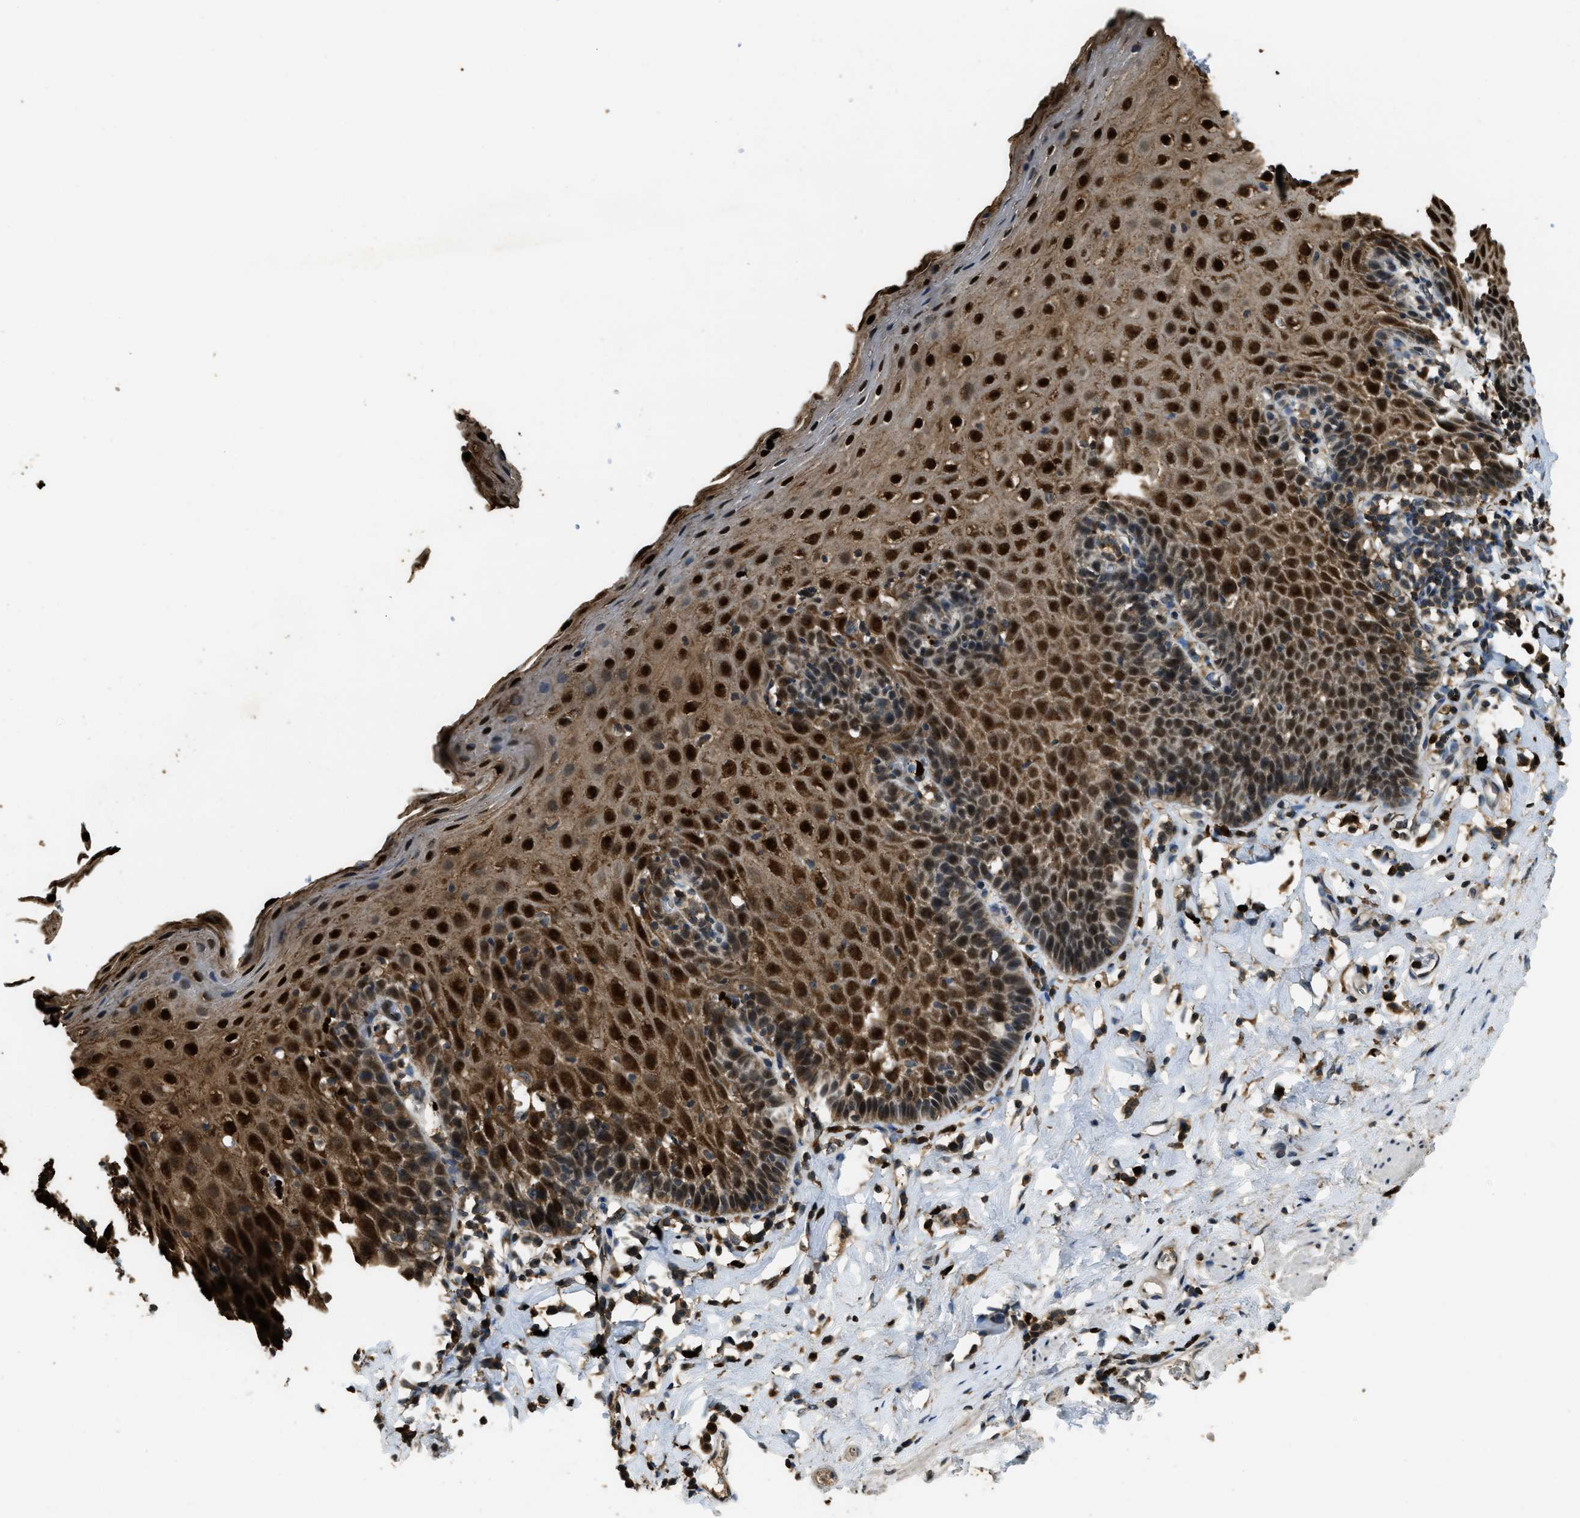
{"staining": {"intensity": "strong", "quantity": ">75%", "location": "cytoplasmic/membranous,nuclear"}, "tissue": "esophagus", "cell_type": "Squamous epithelial cells", "image_type": "normal", "snomed": [{"axis": "morphology", "description": "Normal tissue, NOS"}, {"axis": "topography", "description": "Esophagus"}], "caption": "Squamous epithelial cells show high levels of strong cytoplasmic/membranous,nuclear staining in approximately >75% of cells in benign human esophagus. The staining was performed using DAB to visualize the protein expression in brown, while the nuclei were stained in blue with hematoxylin (Magnification: 20x).", "gene": "RNF141", "patient": {"sex": "female", "age": 61}}